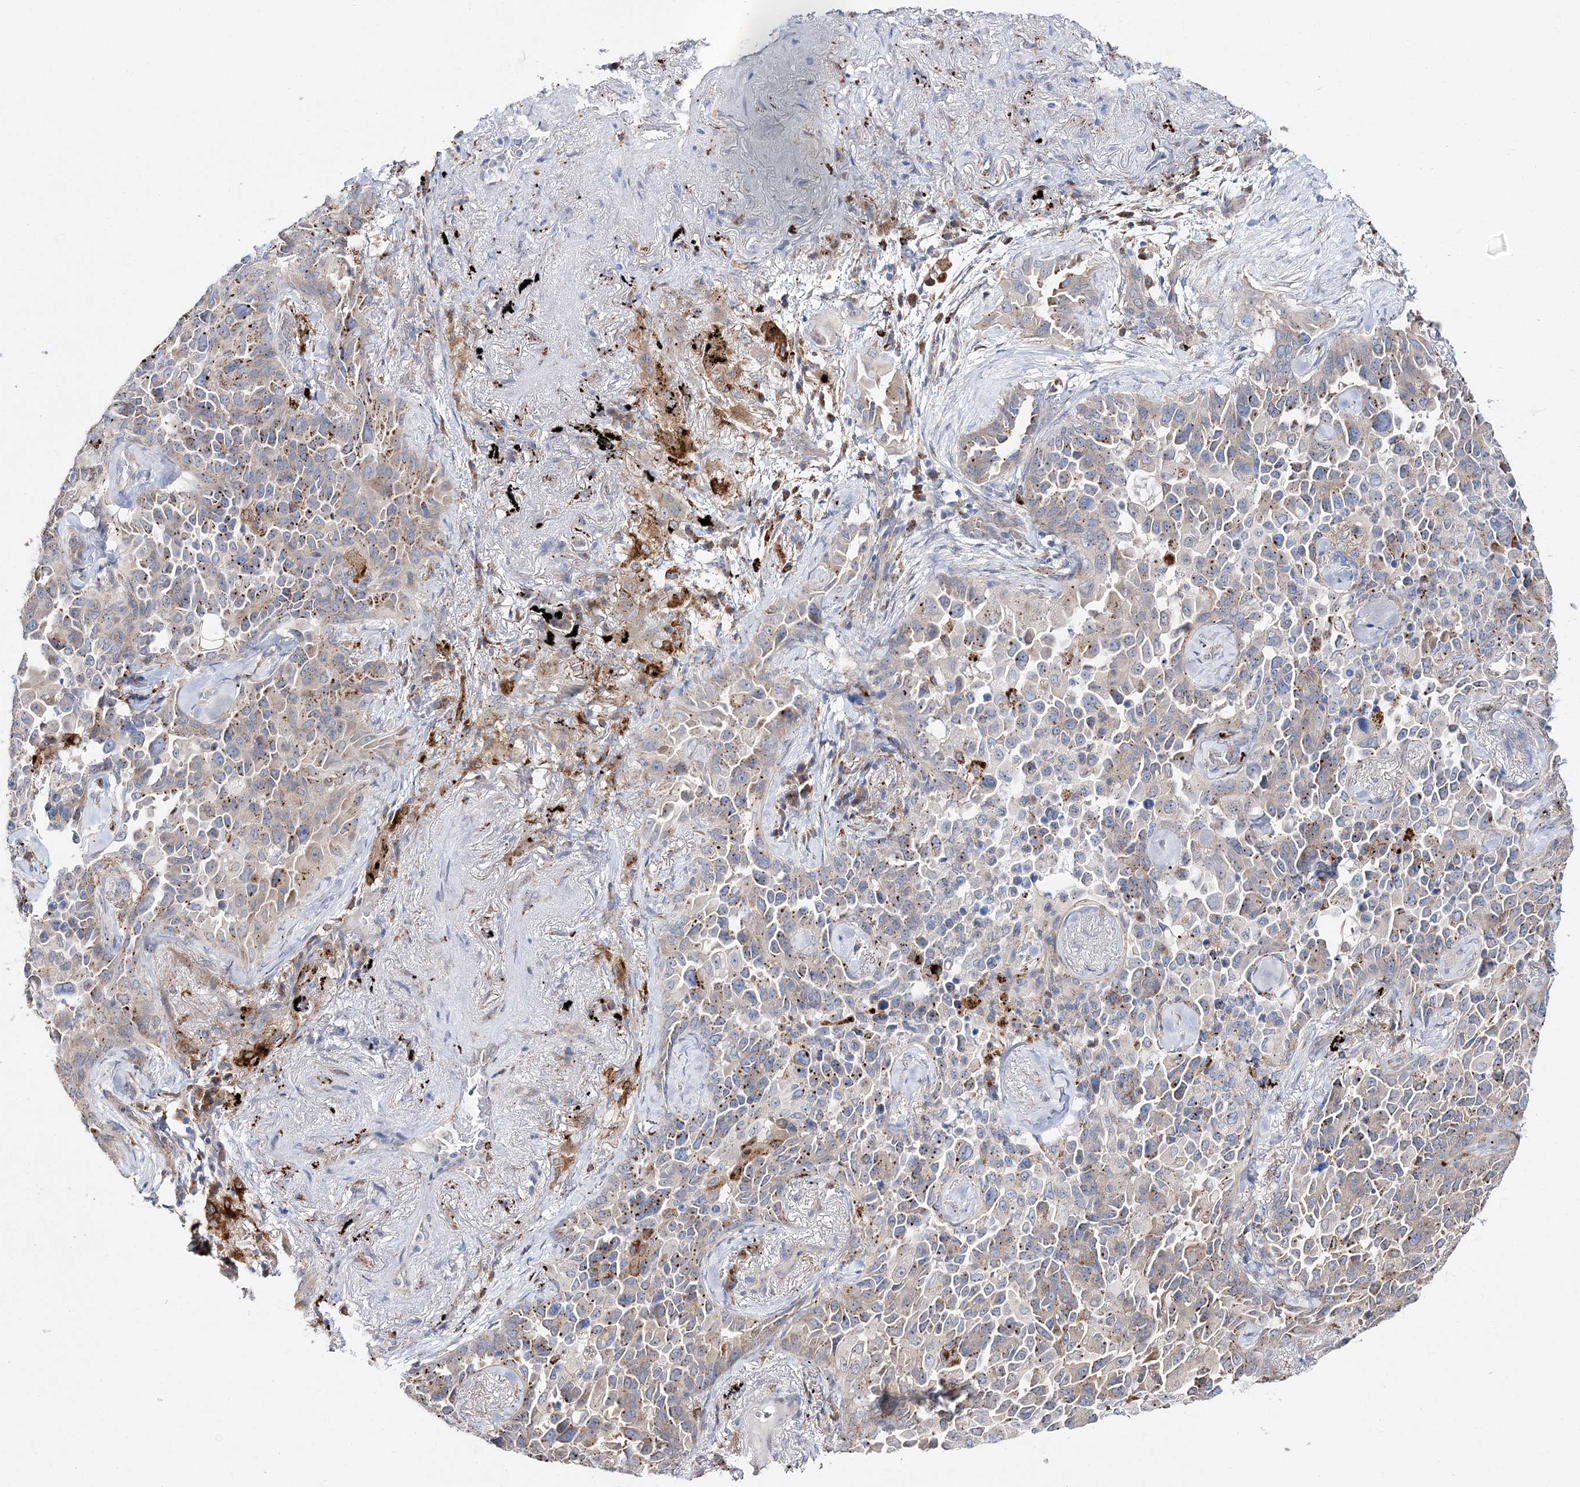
{"staining": {"intensity": "moderate", "quantity": "25%-75%", "location": "cytoplasmic/membranous"}, "tissue": "lung cancer", "cell_type": "Tumor cells", "image_type": "cancer", "snomed": [{"axis": "morphology", "description": "Adenocarcinoma, NOS"}, {"axis": "topography", "description": "Lung"}], "caption": "Adenocarcinoma (lung) tissue shows moderate cytoplasmic/membranous positivity in about 25%-75% of tumor cells (DAB (3,3'-diaminobenzidine) IHC with brightfield microscopy, high magnification).", "gene": "C3orf38", "patient": {"sex": "female", "age": 67}}